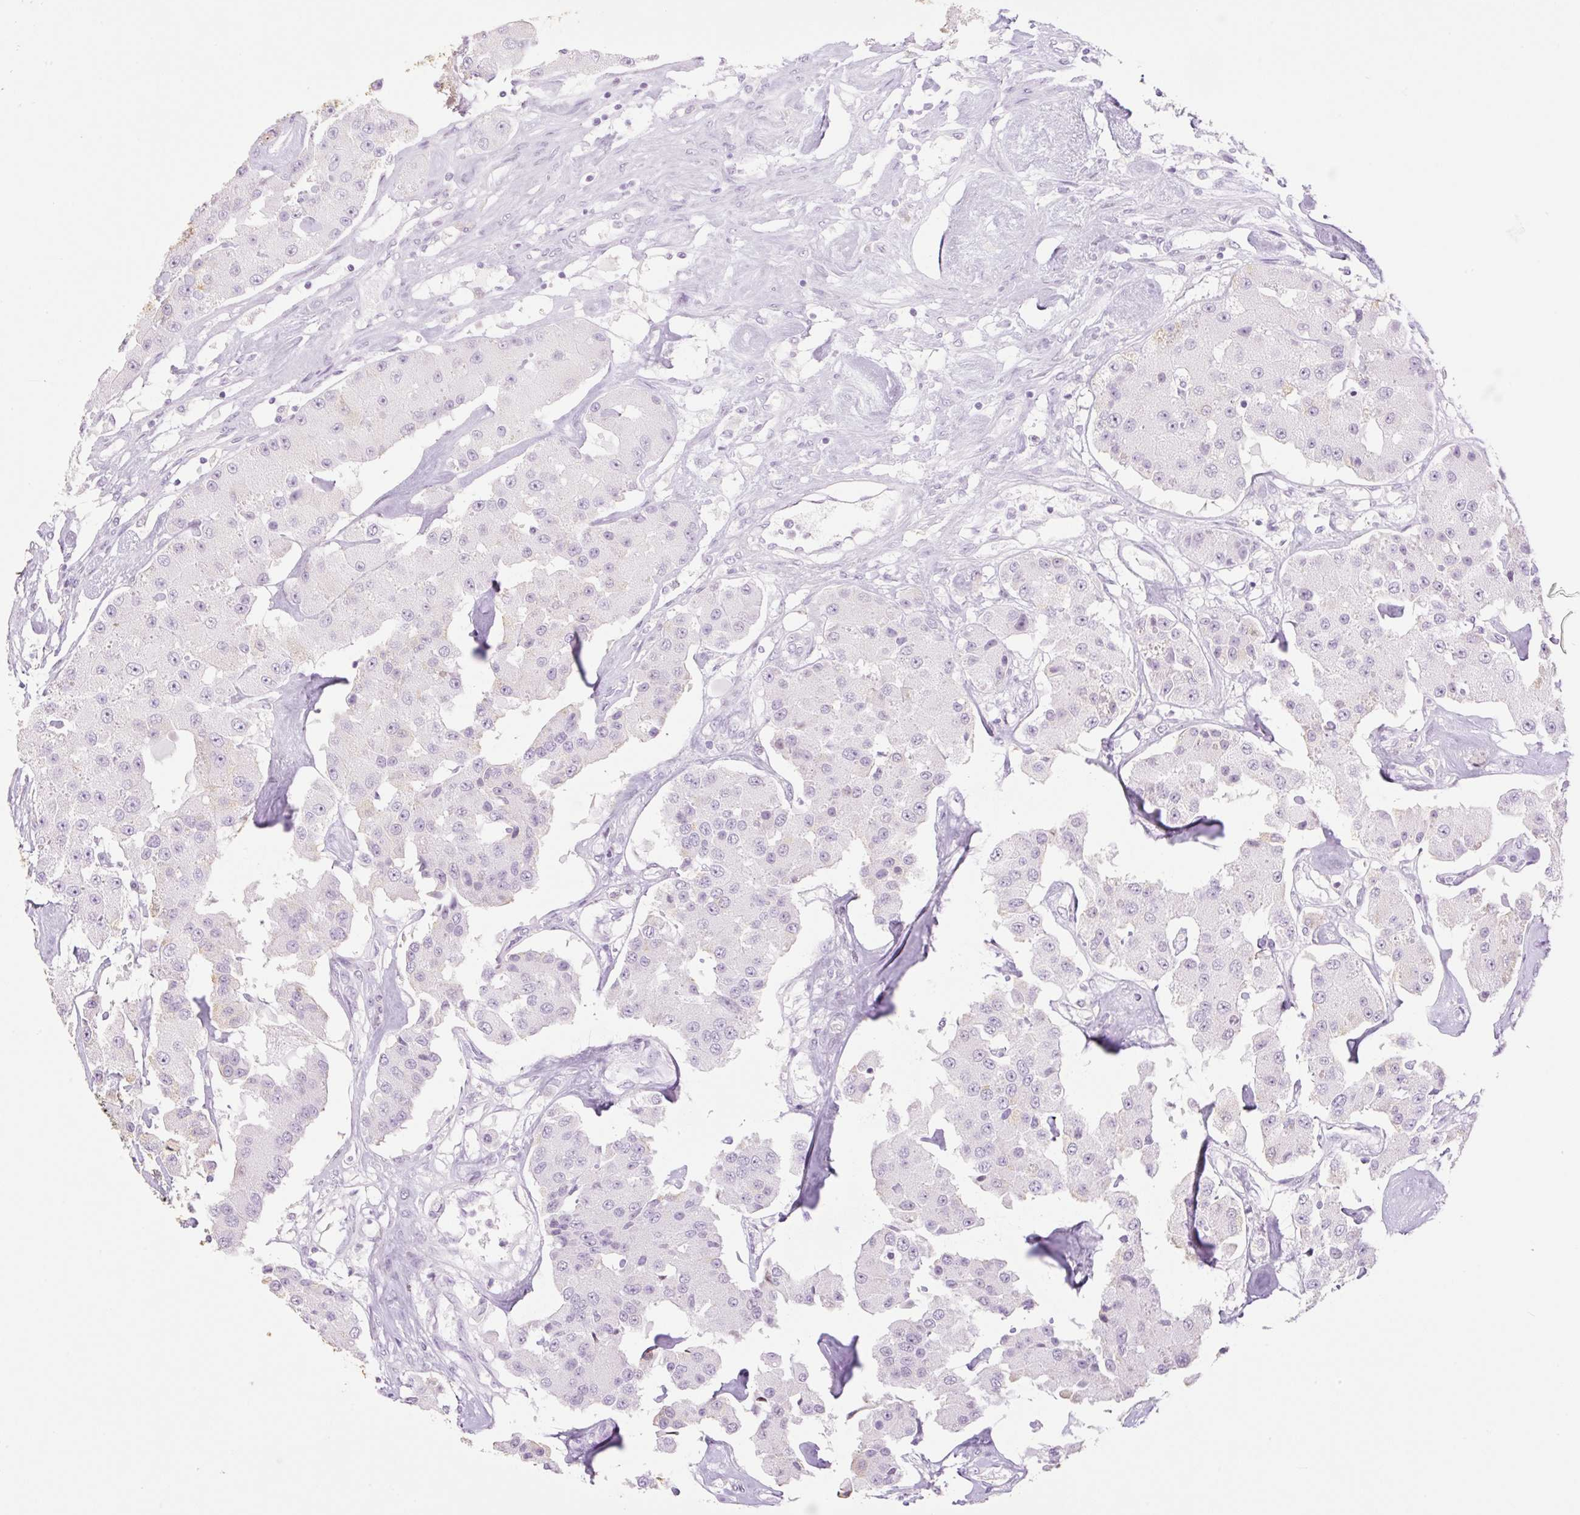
{"staining": {"intensity": "negative", "quantity": "none", "location": "none"}, "tissue": "carcinoid", "cell_type": "Tumor cells", "image_type": "cancer", "snomed": [{"axis": "morphology", "description": "Carcinoid, malignant, NOS"}, {"axis": "topography", "description": "Pancreas"}], "caption": "A high-resolution image shows IHC staining of carcinoid, which shows no significant staining in tumor cells.", "gene": "SP140L", "patient": {"sex": "male", "age": 41}}